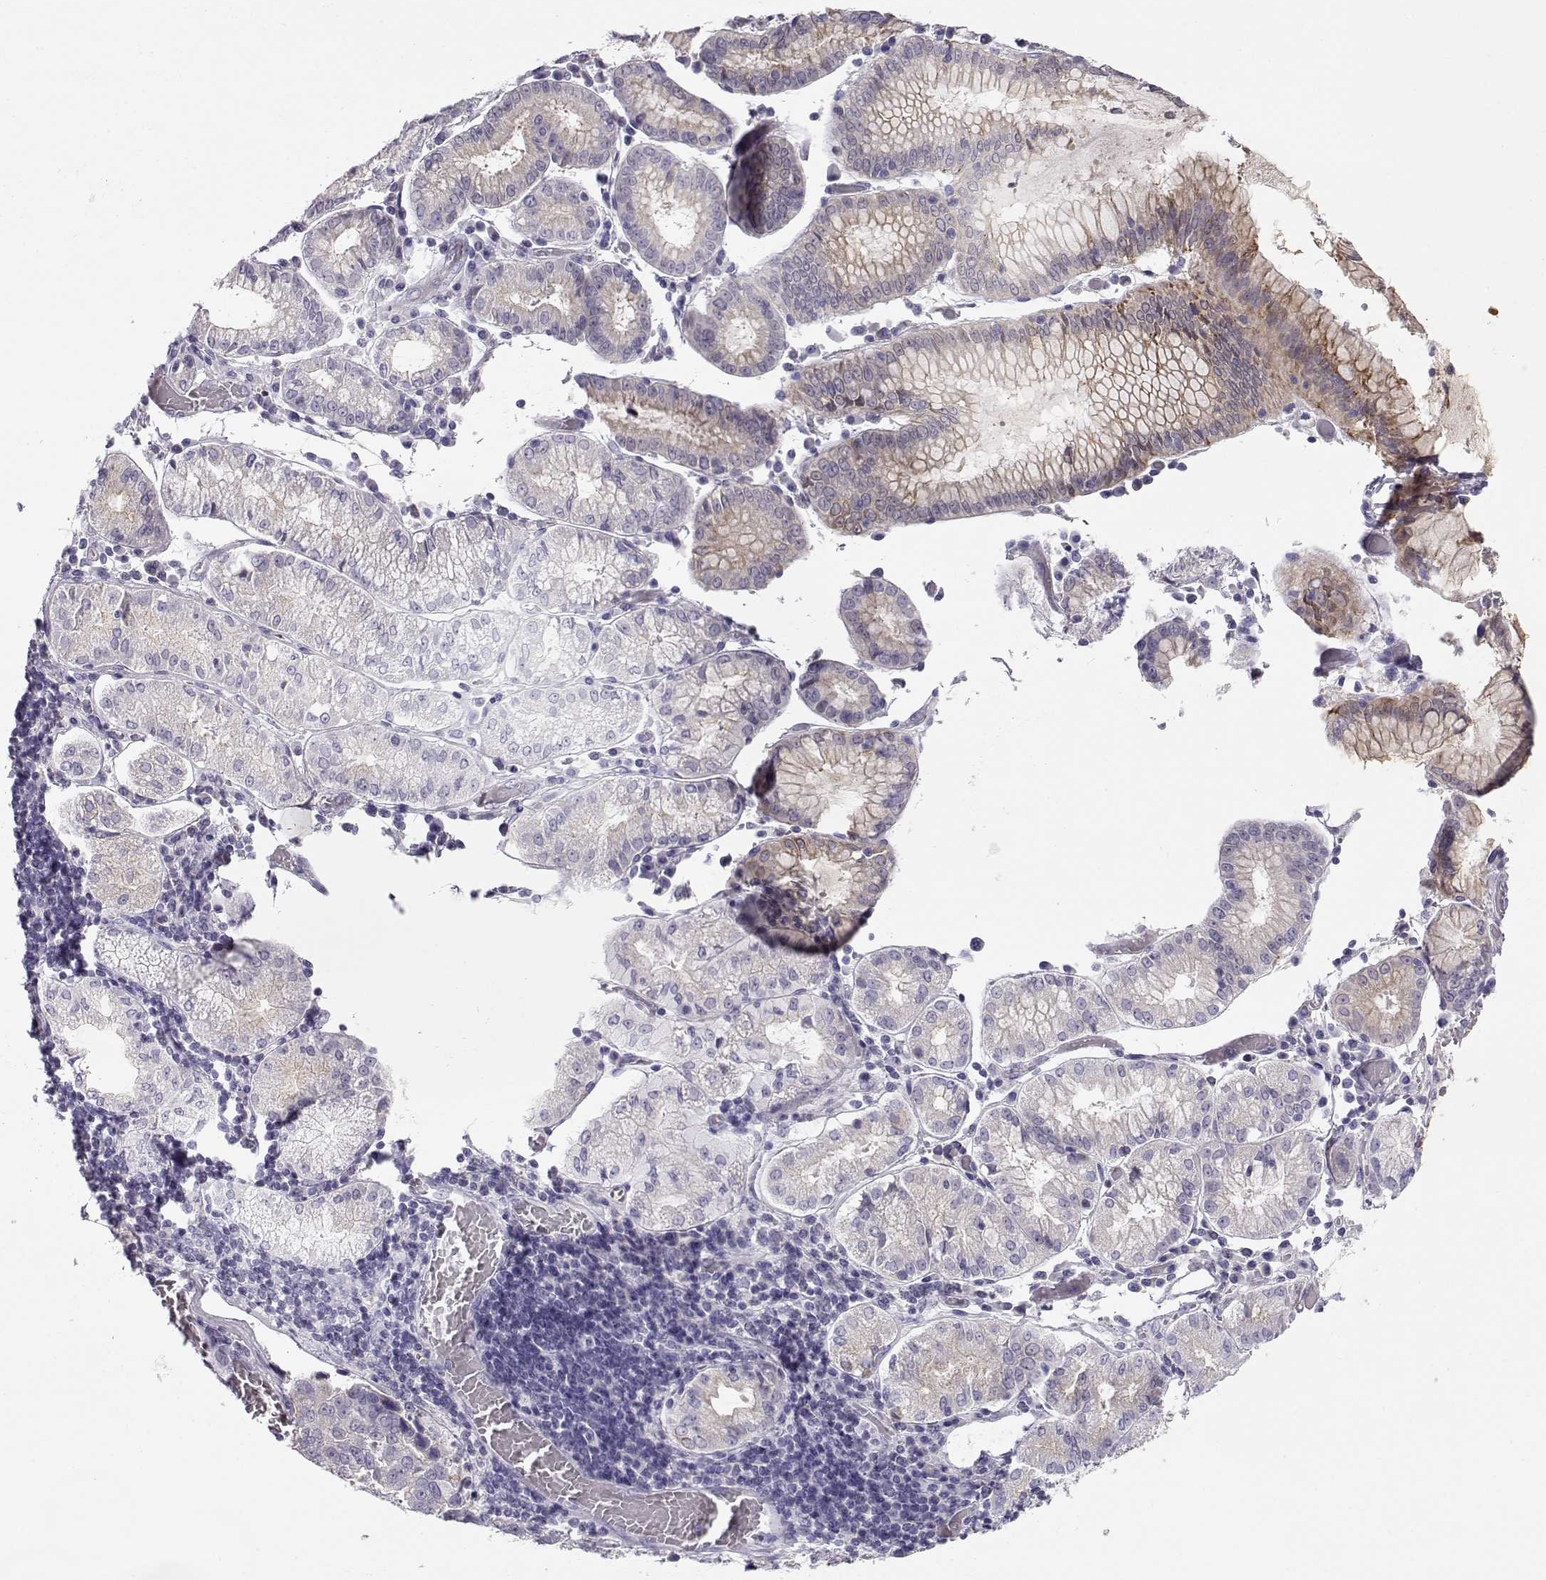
{"staining": {"intensity": "weak", "quantity": "<25%", "location": "cytoplasmic/membranous"}, "tissue": "stomach cancer", "cell_type": "Tumor cells", "image_type": "cancer", "snomed": [{"axis": "morphology", "description": "Adenocarcinoma, NOS"}, {"axis": "topography", "description": "Stomach"}], "caption": "An immunohistochemistry micrograph of adenocarcinoma (stomach) is shown. There is no staining in tumor cells of adenocarcinoma (stomach). Brightfield microscopy of immunohistochemistry stained with DAB (brown) and hematoxylin (blue), captured at high magnification.", "gene": "GPR26", "patient": {"sex": "male", "age": 93}}